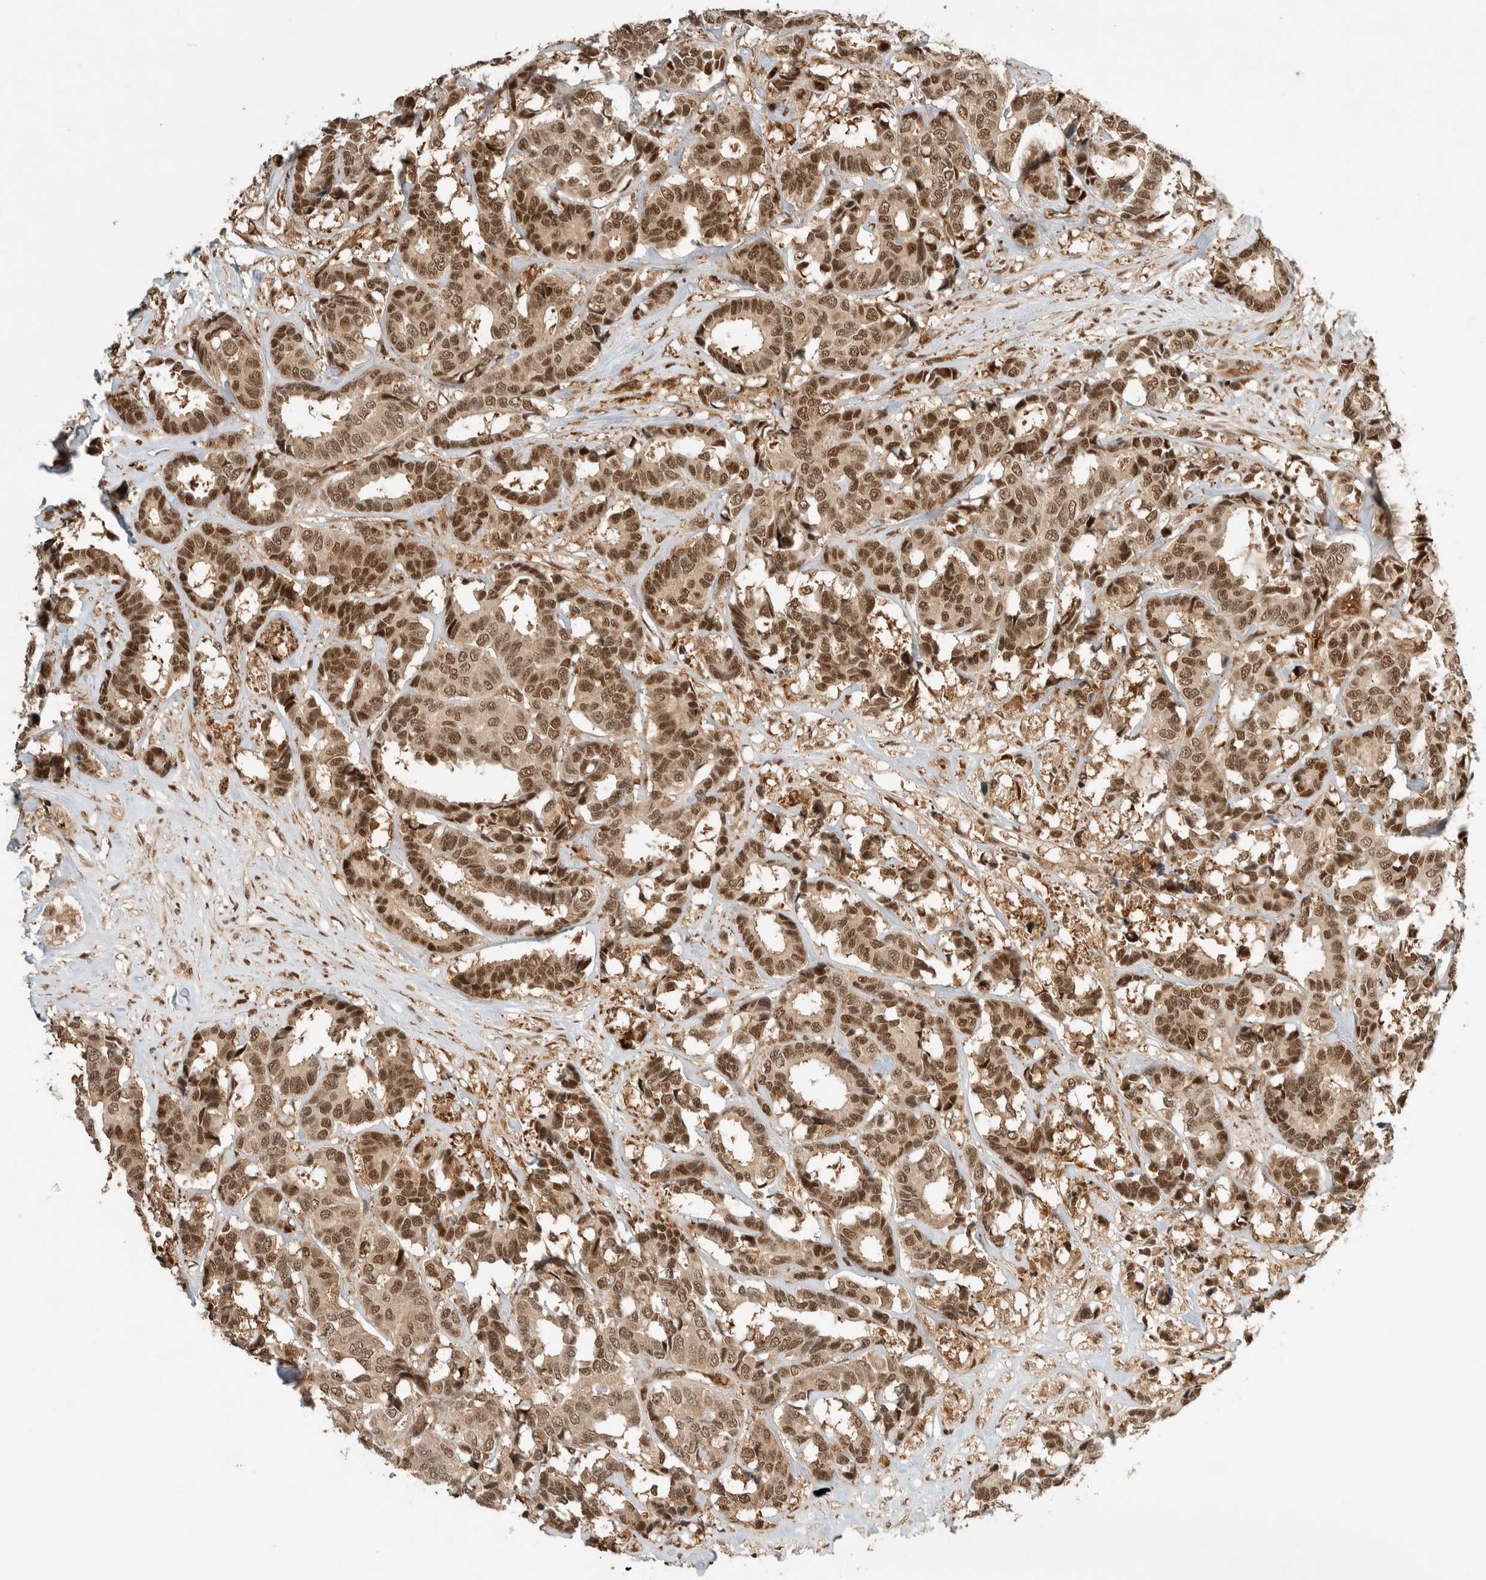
{"staining": {"intensity": "strong", "quantity": ">75%", "location": "cytoplasmic/membranous,nuclear"}, "tissue": "breast cancer", "cell_type": "Tumor cells", "image_type": "cancer", "snomed": [{"axis": "morphology", "description": "Duct carcinoma"}, {"axis": "topography", "description": "Breast"}], "caption": "Immunohistochemistry (IHC) (DAB) staining of intraductal carcinoma (breast) shows strong cytoplasmic/membranous and nuclear protein expression in approximately >75% of tumor cells.", "gene": "SNRNP40", "patient": {"sex": "female", "age": 87}}